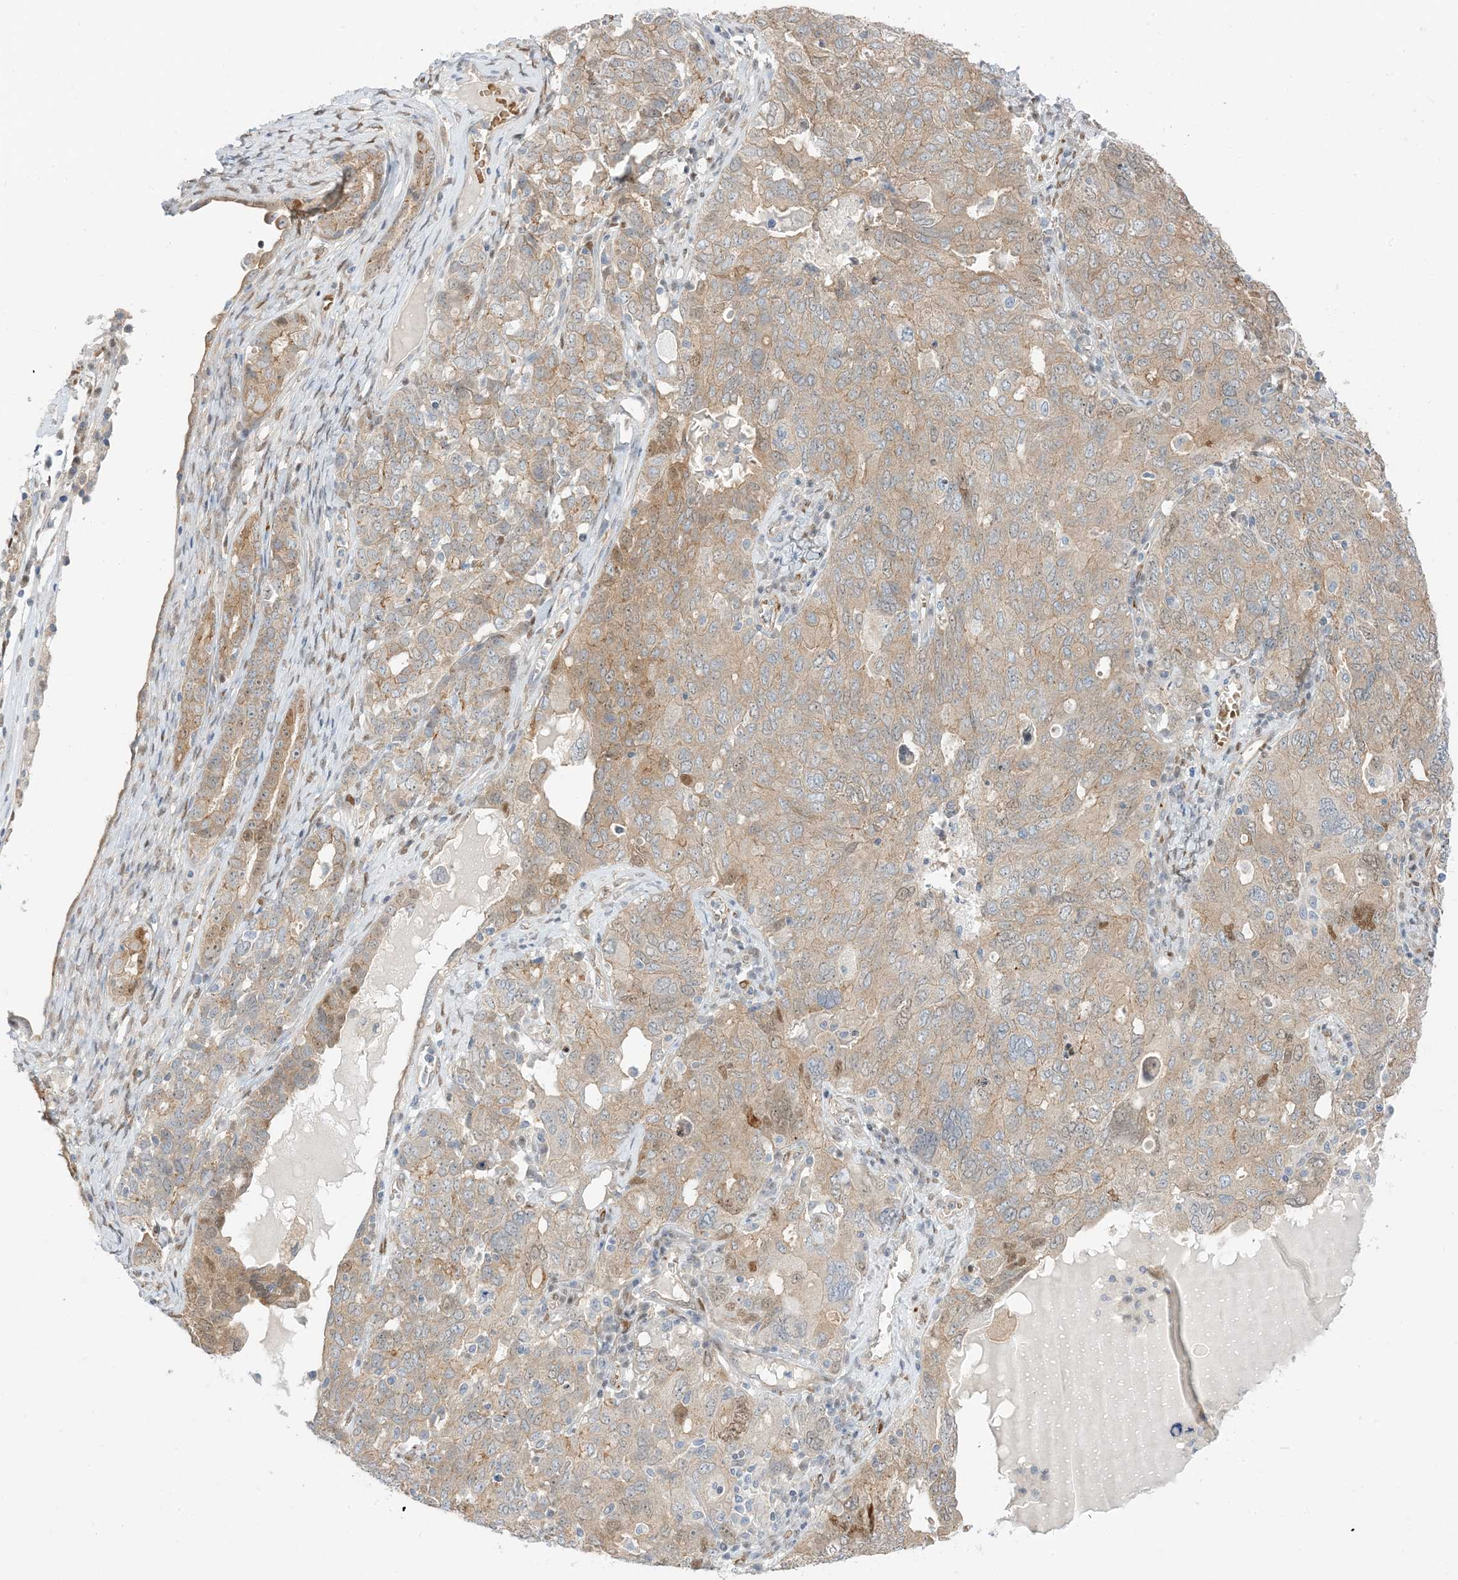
{"staining": {"intensity": "weak", "quantity": "25%-75%", "location": "cytoplasmic/membranous"}, "tissue": "ovarian cancer", "cell_type": "Tumor cells", "image_type": "cancer", "snomed": [{"axis": "morphology", "description": "Carcinoma, endometroid"}, {"axis": "topography", "description": "Ovary"}], "caption": "The histopathology image shows staining of ovarian cancer, revealing weak cytoplasmic/membranous protein positivity (brown color) within tumor cells.", "gene": "RIN1", "patient": {"sex": "female", "age": 62}}